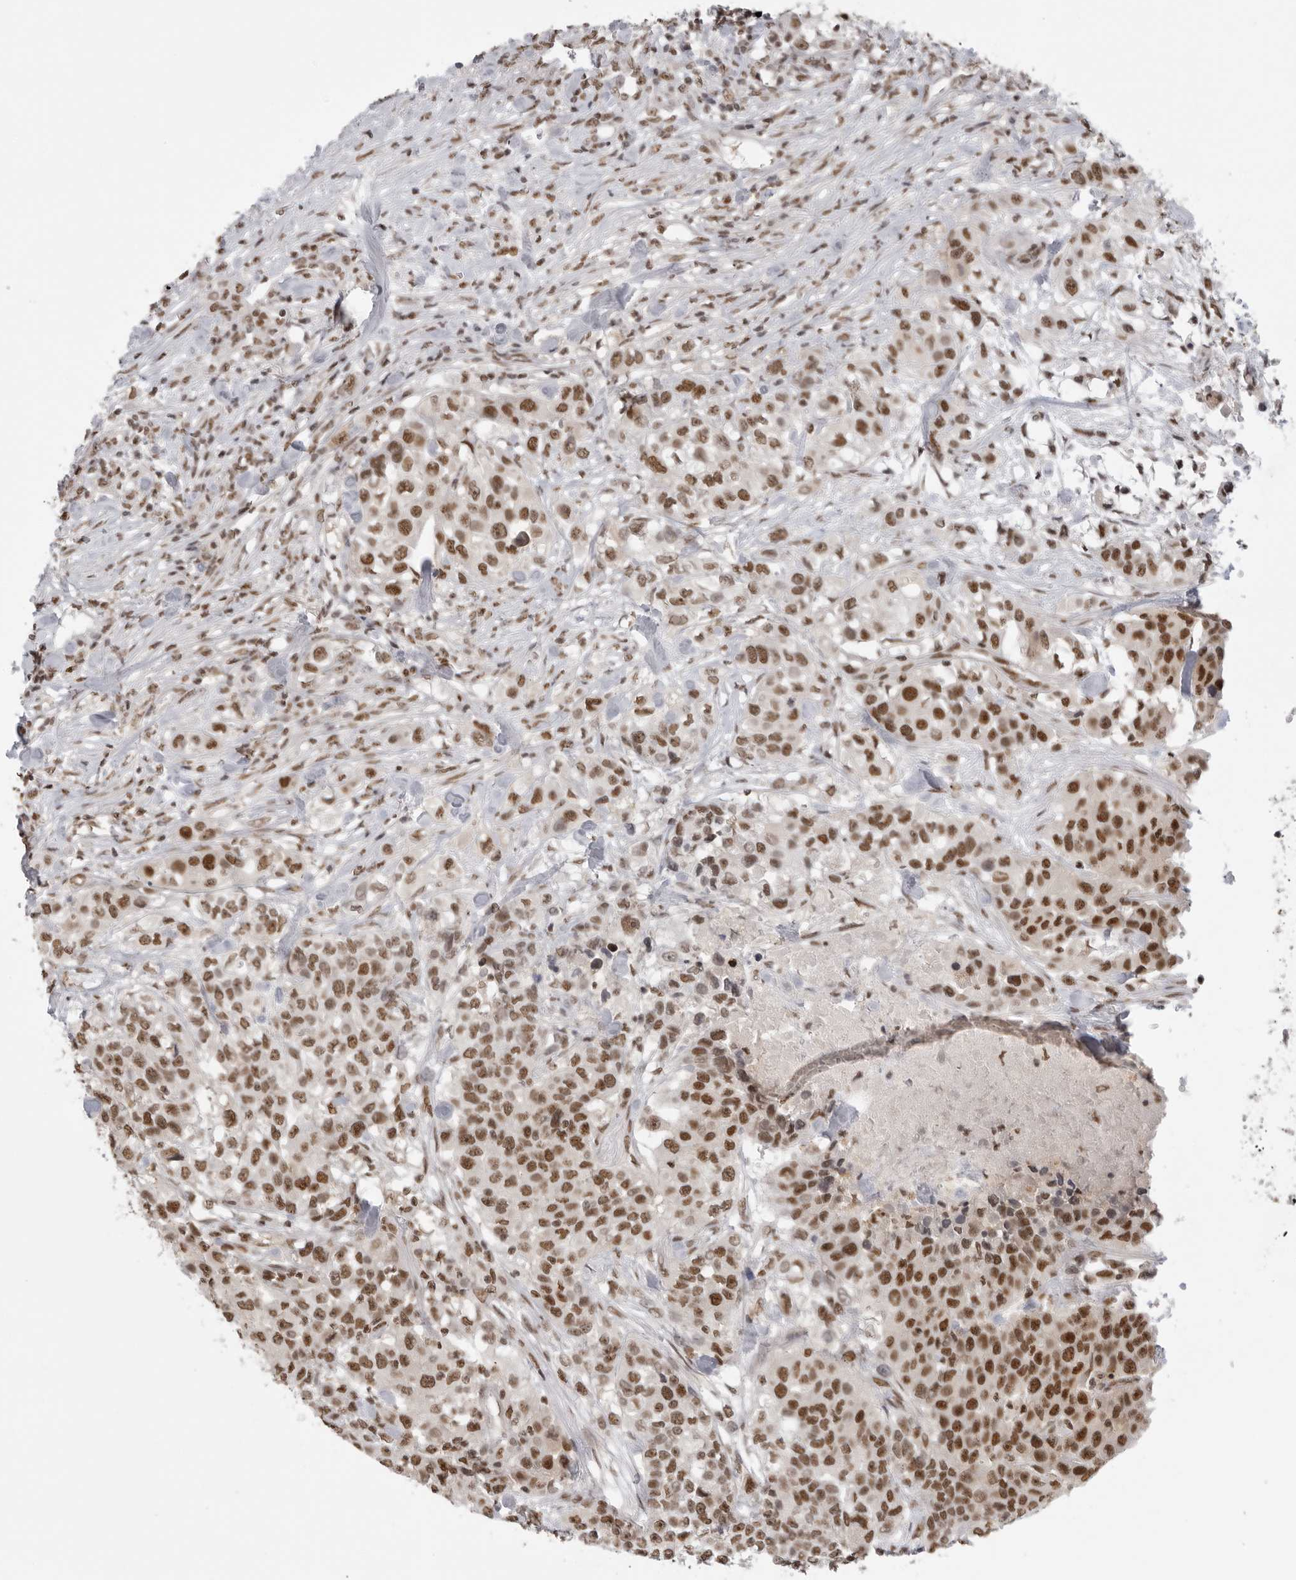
{"staining": {"intensity": "strong", "quantity": ">75%", "location": "nuclear"}, "tissue": "urothelial cancer", "cell_type": "Tumor cells", "image_type": "cancer", "snomed": [{"axis": "morphology", "description": "Urothelial carcinoma, High grade"}, {"axis": "topography", "description": "Urinary bladder"}], "caption": "Protein staining of urothelial cancer tissue demonstrates strong nuclear expression in about >75% of tumor cells.", "gene": "RPA2", "patient": {"sex": "female", "age": 80}}